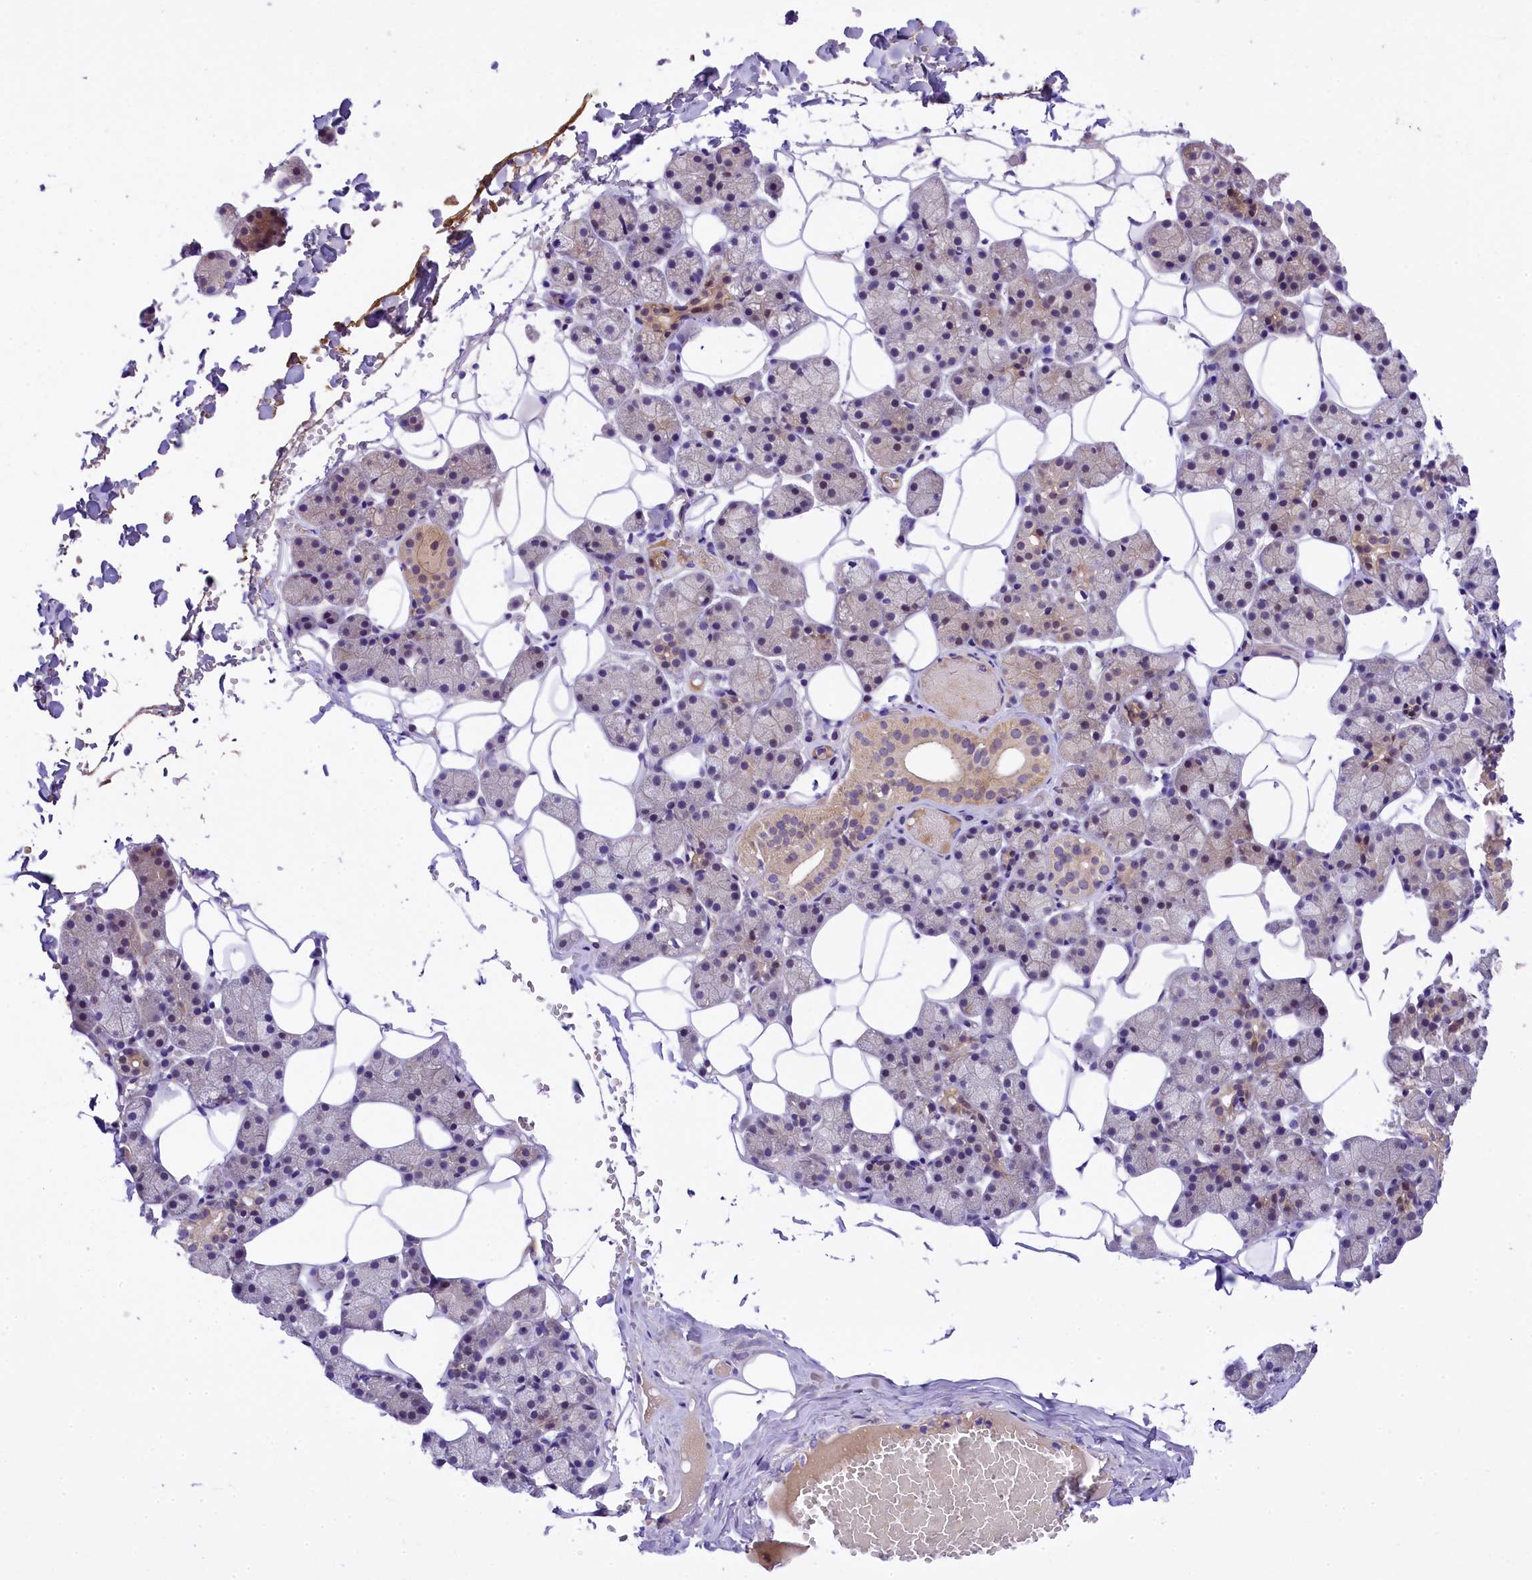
{"staining": {"intensity": "weak", "quantity": "<25%", "location": "cytoplasmic/membranous"}, "tissue": "salivary gland", "cell_type": "Glandular cells", "image_type": "normal", "snomed": [{"axis": "morphology", "description": "Normal tissue, NOS"}, {"axis": "topography", "description": "Salivary gland"}], "caption": "Immunohistochemistry image of benign salivary gland: human salivary gland stained with DAB shows no significant protein staining in glandular cells.", "gene": "UBXN6", "patient": {"sex": "female", "age": 33}}